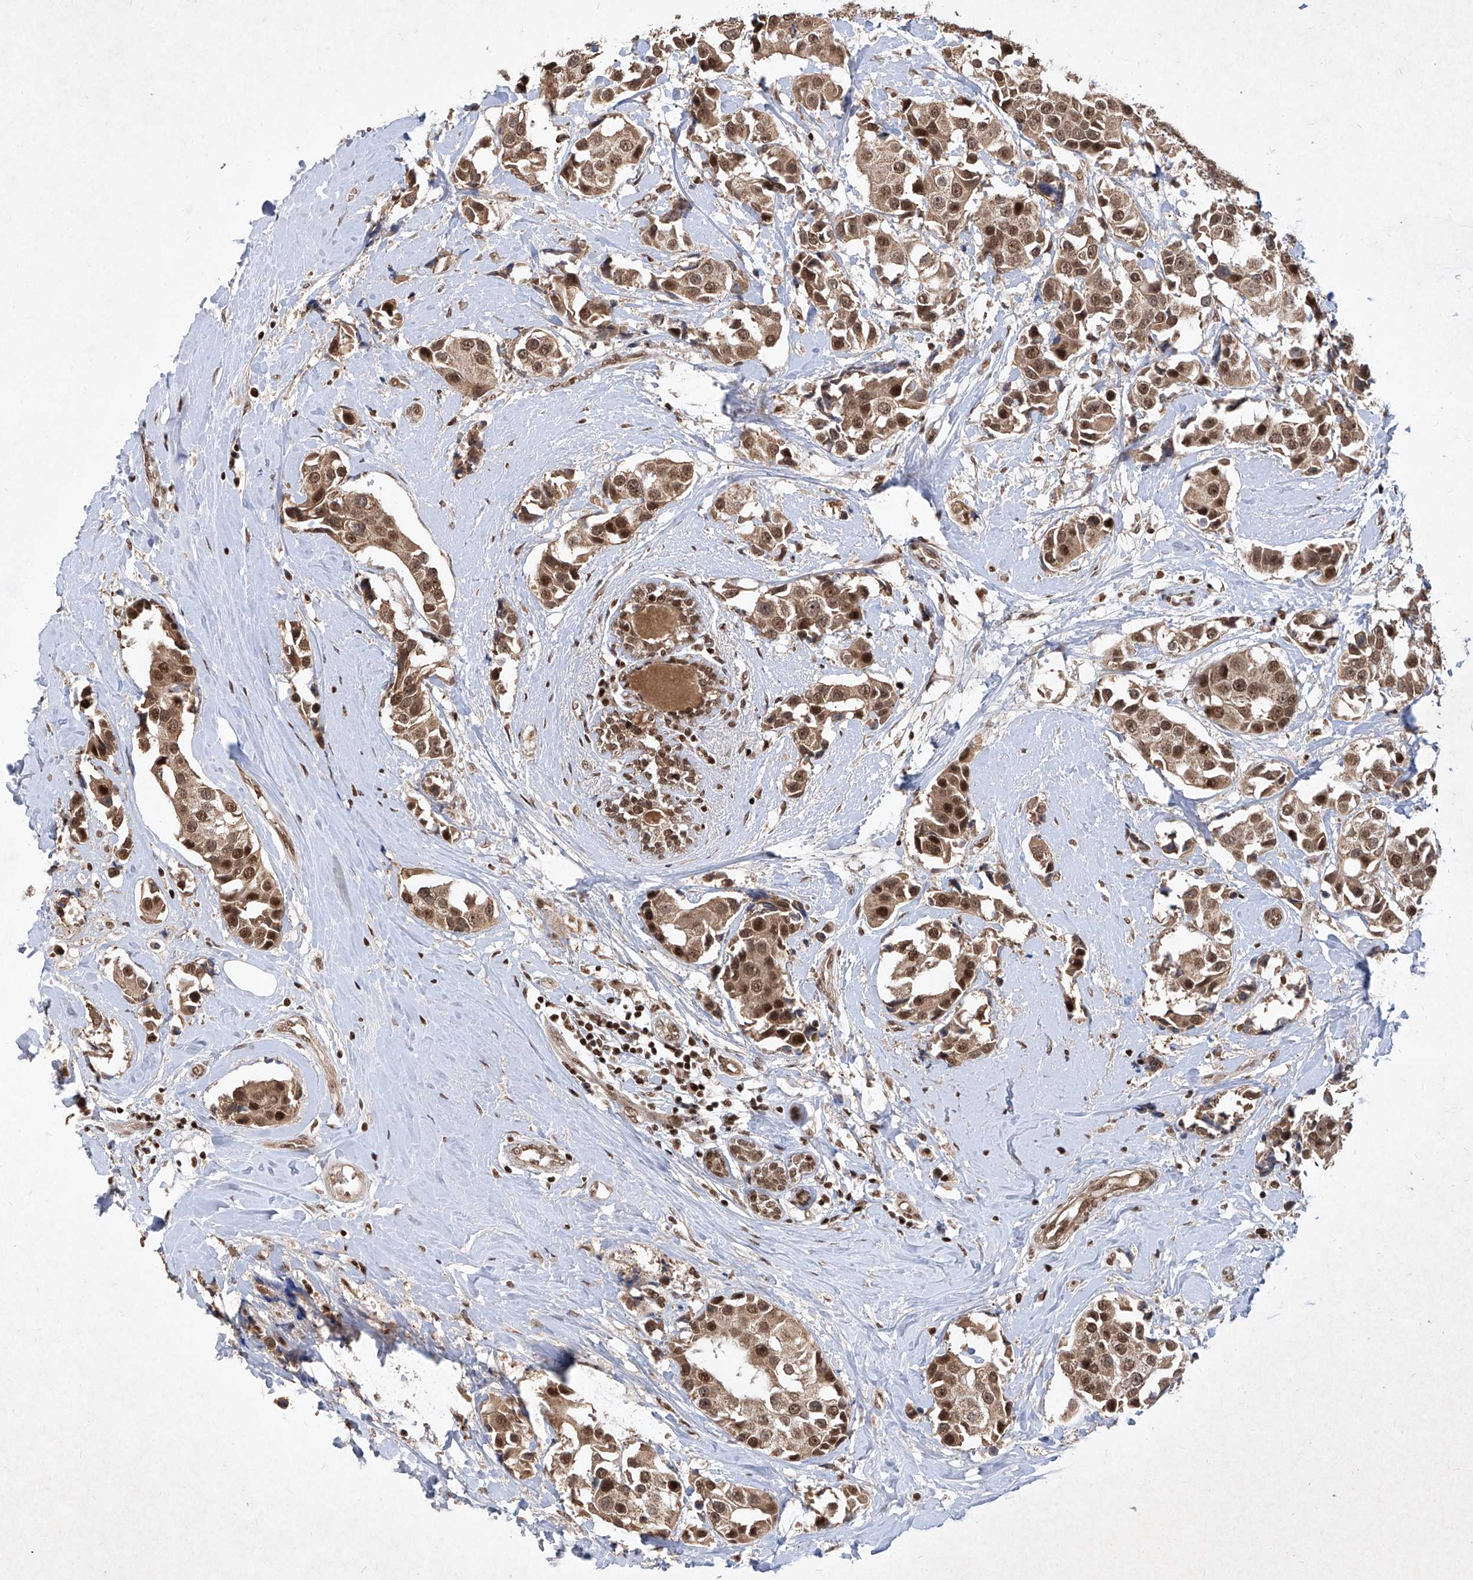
{"staining": {"intensity": "strong", "quantity": ">75%", "location": "cytoplasmic/membranous,nuclear"}, "tissue": "breast cancer", "cell_type": "Tumor cells", "image_type": "cancer", "snomed": [{"axis": "morphology", "description": "Normal tissue, NOS"}, {"axis": "morphology", "description": "Duct carcinoma"}, {"axis": "topography", "description": "Breast"}], "caption": "Breast cancer (invasive ductal carcinoma) stained for a protein (brown) shows strong cytoplasmic/membranous and nuclear positive expression in approximately >75% of tumor cells.", "gene": "IRF2", "patient": {"sex": "female", "age": 39}}